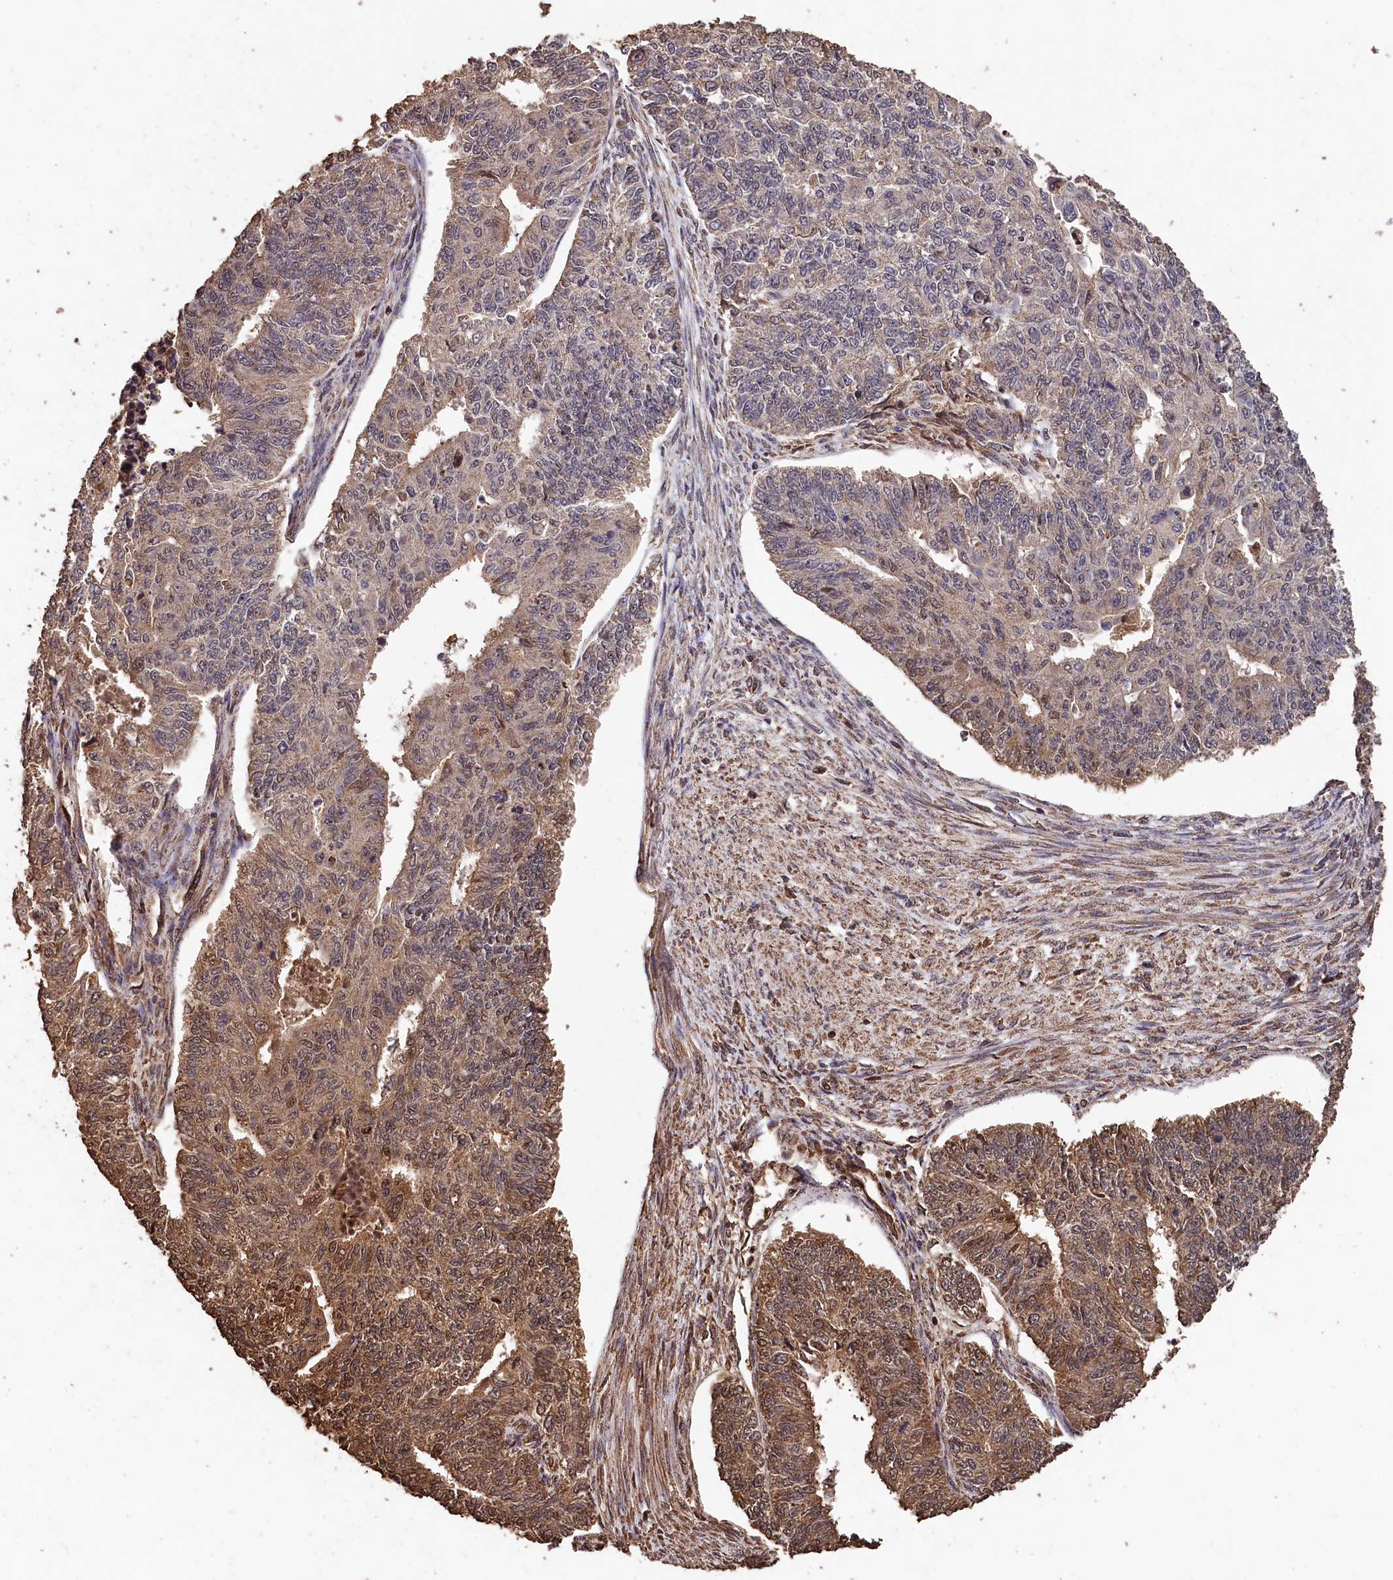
{"staining": {"intensity": "moderate", "quantity": "25%-75%", "location": "cytoplasmic/membranous,nuclear"}, "tissue": "endometrial cancer", "cell_type": "Tumor cells", "image_type": "cancer", "snomed": [{"axis": "morphology", "description": "Adenocarcinoma, NOS"}, {"axis": "topography", "description": "Endometrium"}], "caption": "An image showing moderate cytoplasmic/membranous and nuclear expression in approximately 25%-75% of tumor cells in endometrial cancer, as visualized by brown immunohistochemical staining.", "gene": "CEP57L1", "patient": {"sex": "female", "age": 32}}